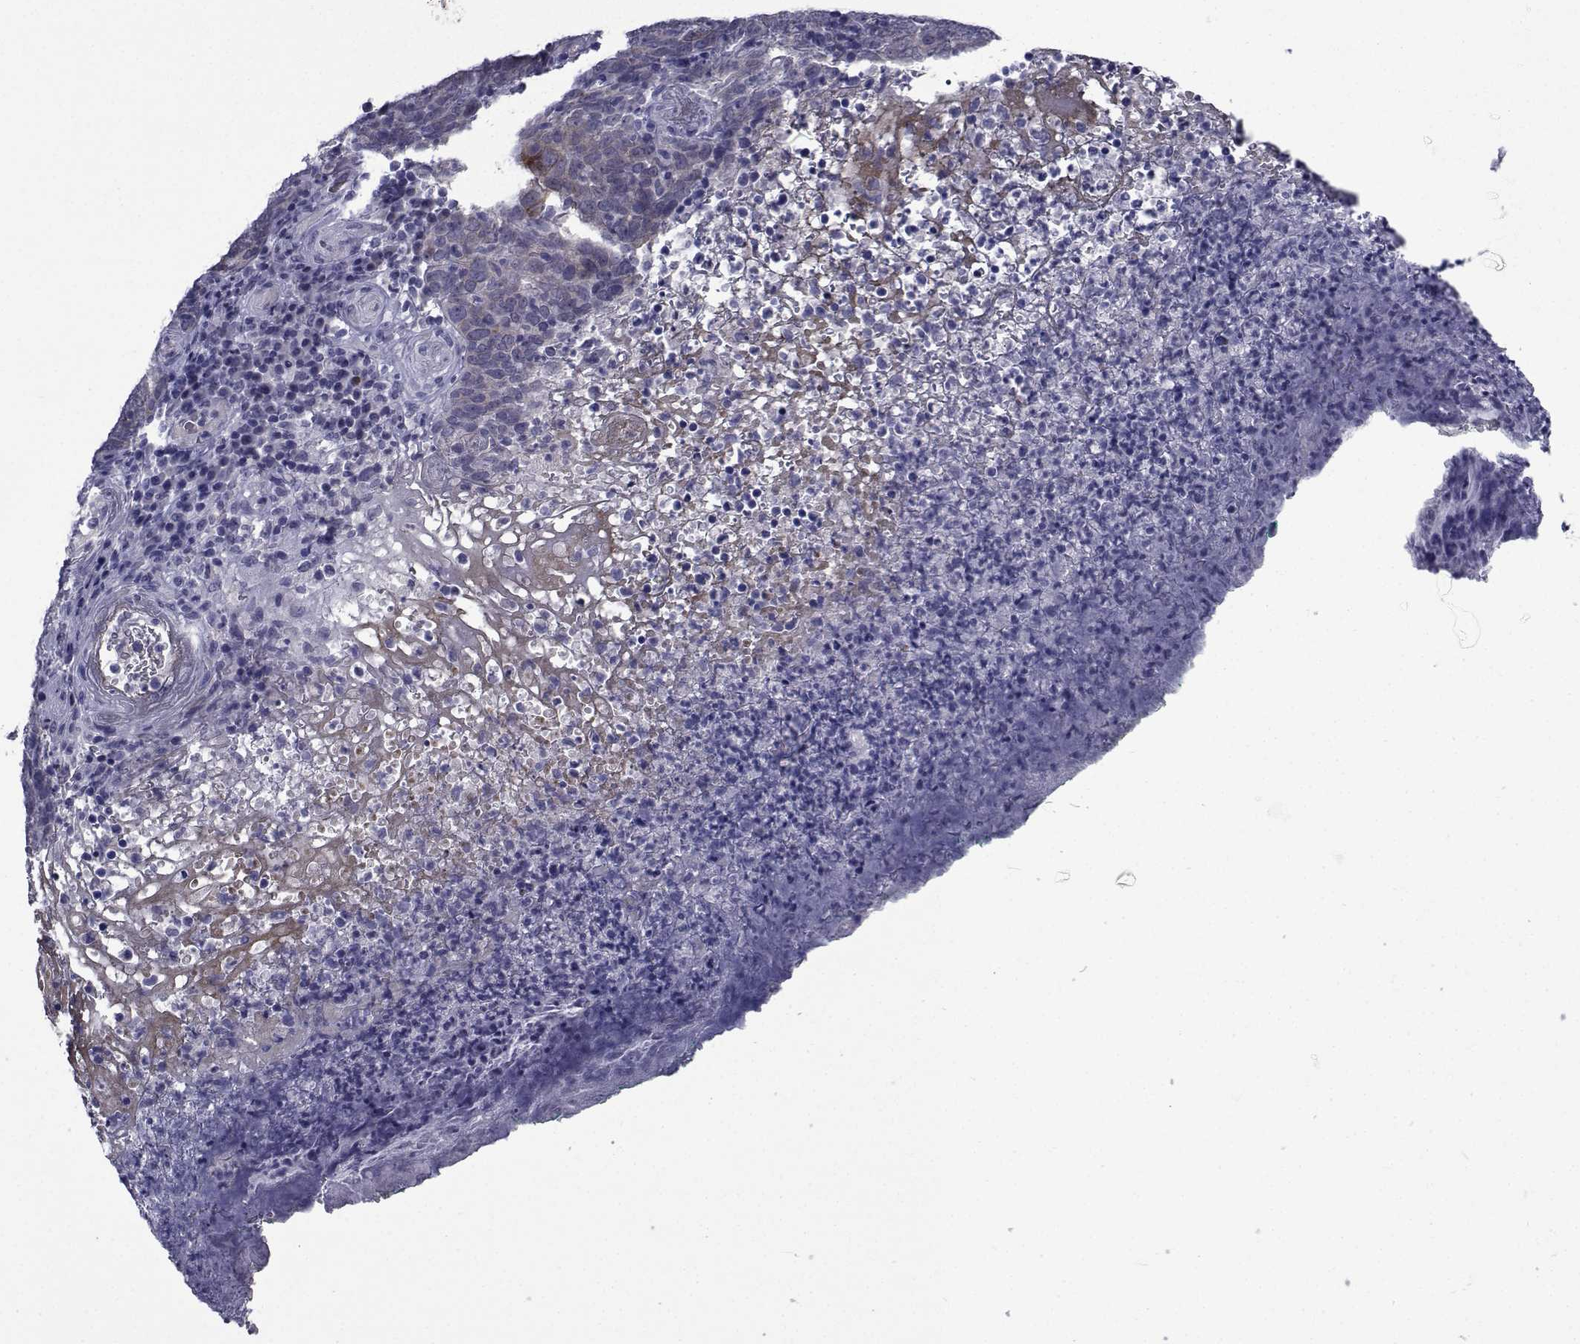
{"staining": {"intensity": "moderate", "quantity": "<25%", "location": "cytoplasmic/membranous"}, "tissue": "skin cancer", "cell_type": "Tumor cells", "image_type": "cancer", "snomed": [{"axis": "morphology", "description": "Squamous cell carcinoma, NOS"}, {"axis": "topography", "description": "Skin"}, {"axis": "topography", "description": "Anal"}], "caption": "Immunohistochemistry image of skin cancer stained for a protein (brown), which exhibits low levels of moderate cytoplasmic/membranous positivity in approximately <25% of tumor cells.", "gene": "SEMA5B", "patient": {"sex": "female", "age": 51}}